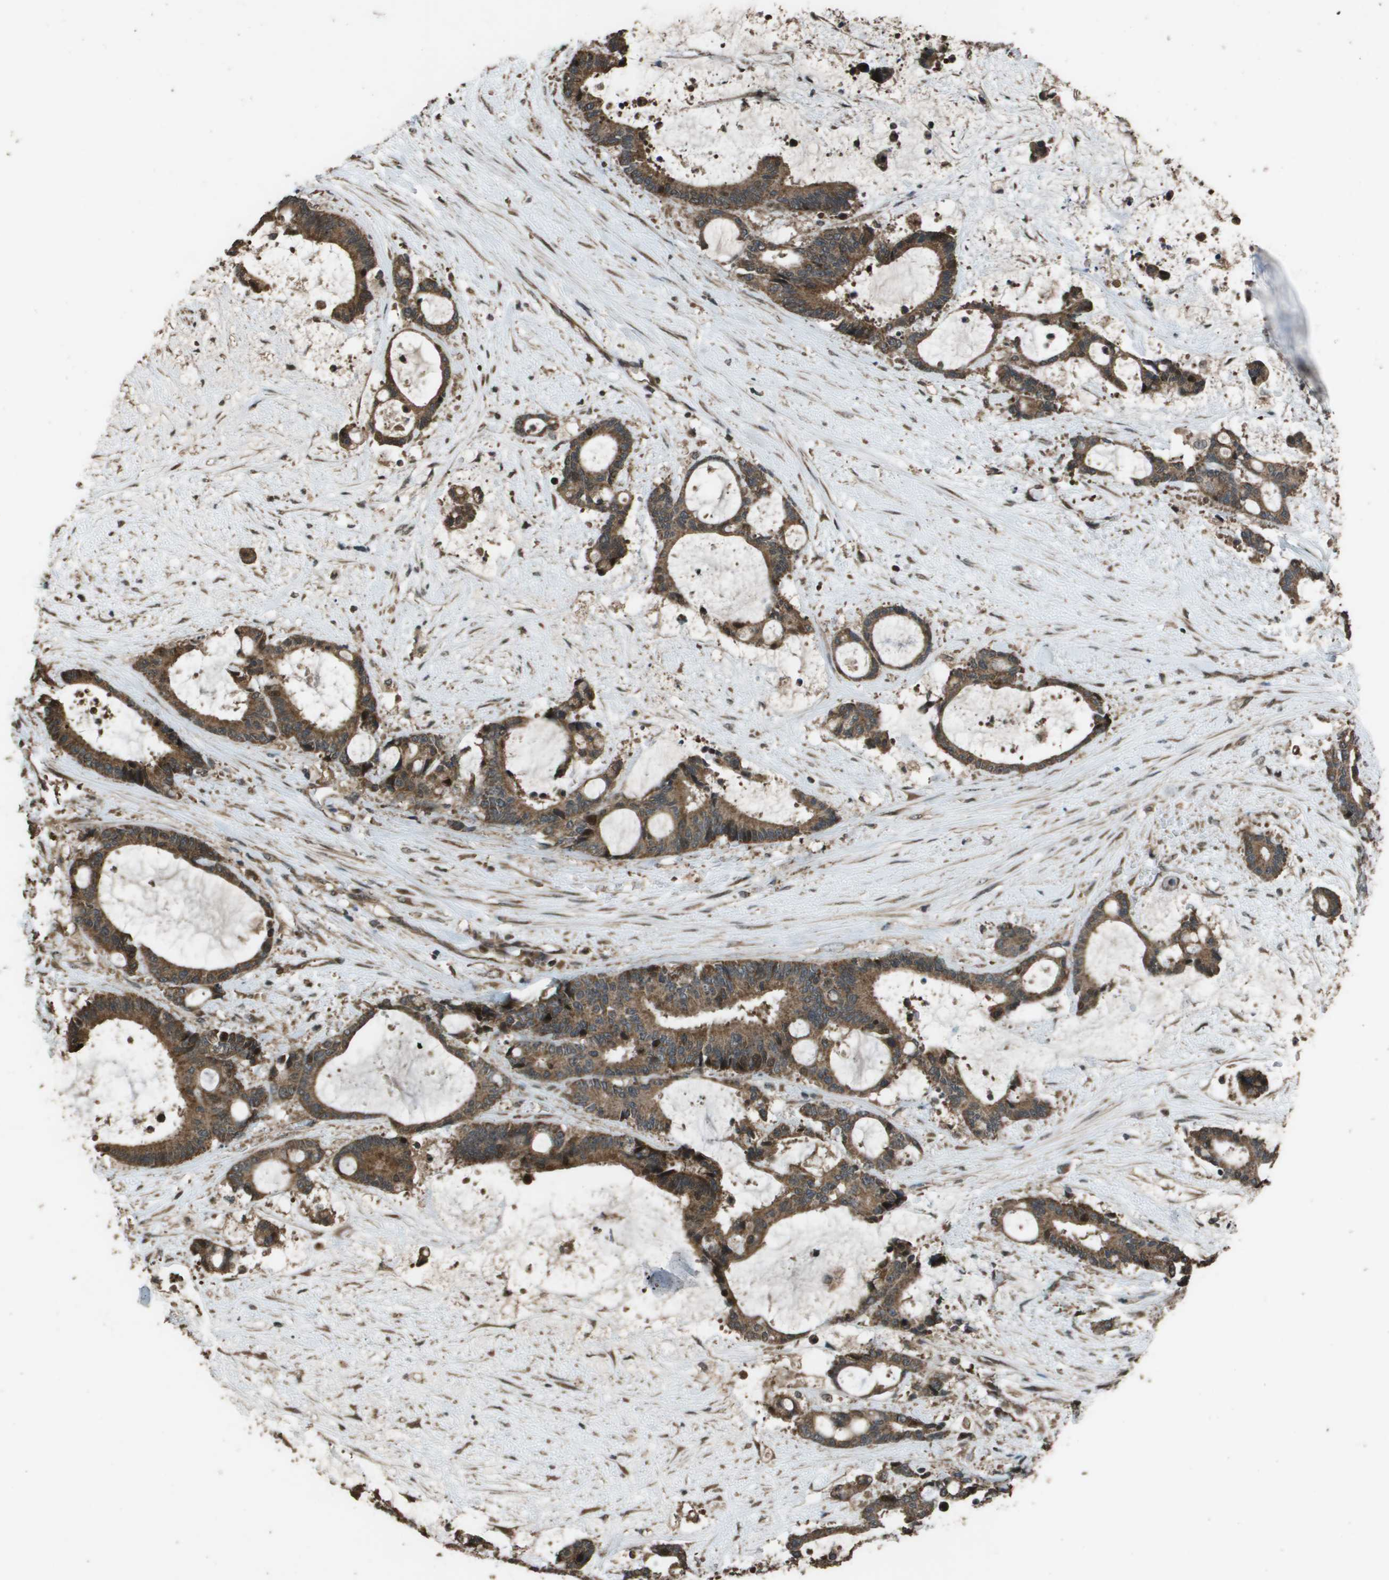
{"staining": {"intensity": "moderate", "quantity": ">75%", "location": "cytoplasmic/membranous"}, "tissue": "liver cancer", "cell_type": "Tumor cells", "image_type": "cancer", "snomed": [{"axis": "morphology", "description": "Normal tissue, NOS"}, {"axis": "morphology", "description": "Cholangiocarcinoma"}, {"axis": "topography", "description": "Liver"}, {"axis": "topography", "description": "Peripheral nerve tissue"}], "caption": "Moderate cytoplasmic/membranous positivity is identified in about >75% of tumor cells in liver cholangiocarcinoma.", "gene": "FIG4", "patient": {"sex": "female", "age": 73}}